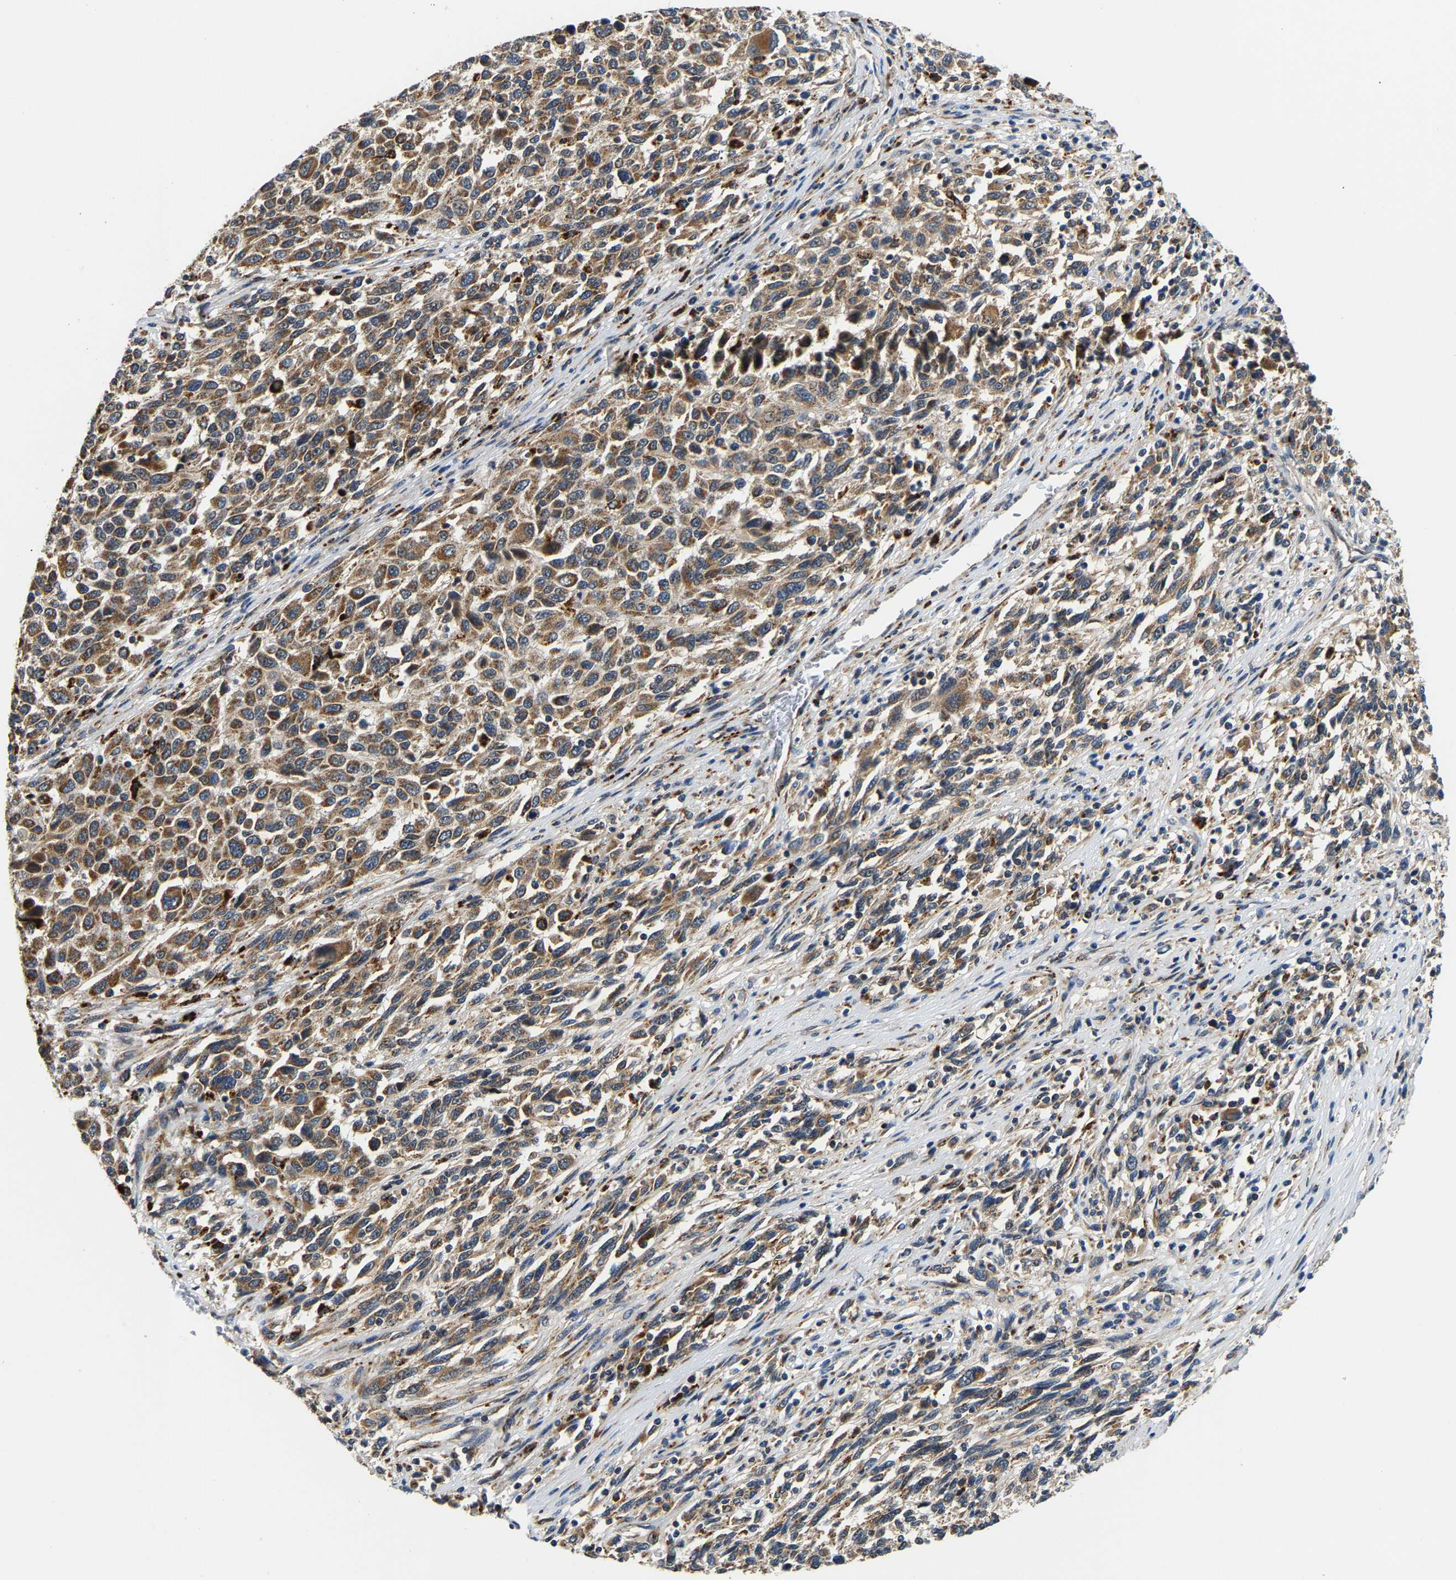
{"staining": {"intensity": "moderate", "quantity": ">75%", "location": "cytoplasmic/membranous"}, "tissue": "melanoma", "cell_type": "Tumor cells", "image_type": "cancer", "snomed": [{"axis": "morphology", "description": "Malignant melanoma, Metastatic site"}, {"axis": "topography", "description": "Lymph node"}], "caption": "Melanoma was stained to show a protein in brown. There is medium levels of moderate cytoplasmic/membranous staining in about >75% of tumor cells.", "gene": "GIMAP7", "patient": {"sex": "male", "age": 61}}